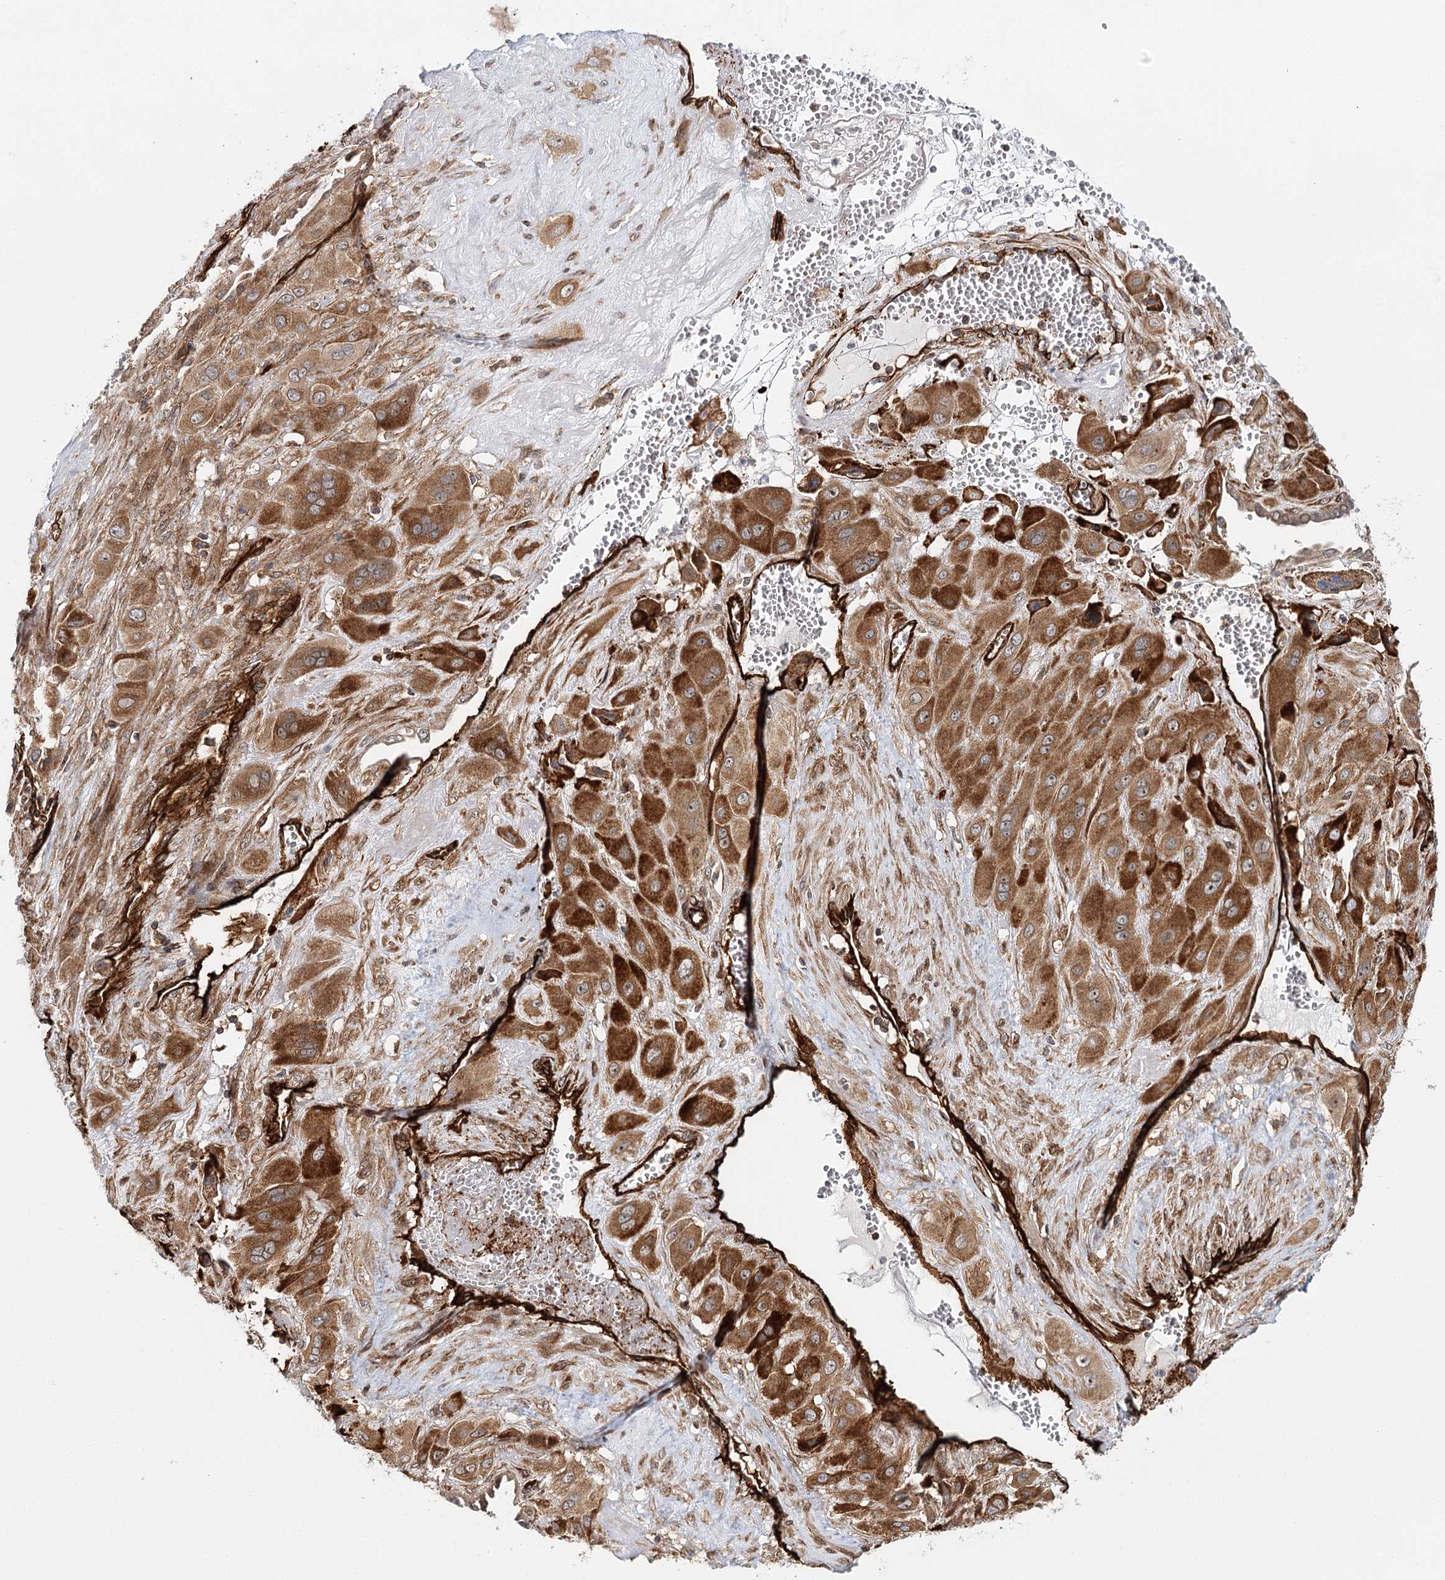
{"staining": {"intensity": "strong", "quantity": ">75%", "location": "cytoplasmic/membranous"}, "tissue": "cervical cancer", "cell_type": "Tumor cells", "image_type": "cancer", "snomed": [{"axis": "morphology", "description": "Squamous cell carcinoma, NOS"}, {"axis": "topography", "description": "Cervix"}], "caption": "Cervical cancer was stained to show a protein in brown. There is high levels of strong cytoplasmic/membranous positivity in approximately >75% of tumor cells. The protein is stained brown, and the nuclei are stained in blue (DAB IHC with brightfield microscopy, high magnification).", "gene": "MKNK1", "patient": {"sex": "female", "age": 34}}